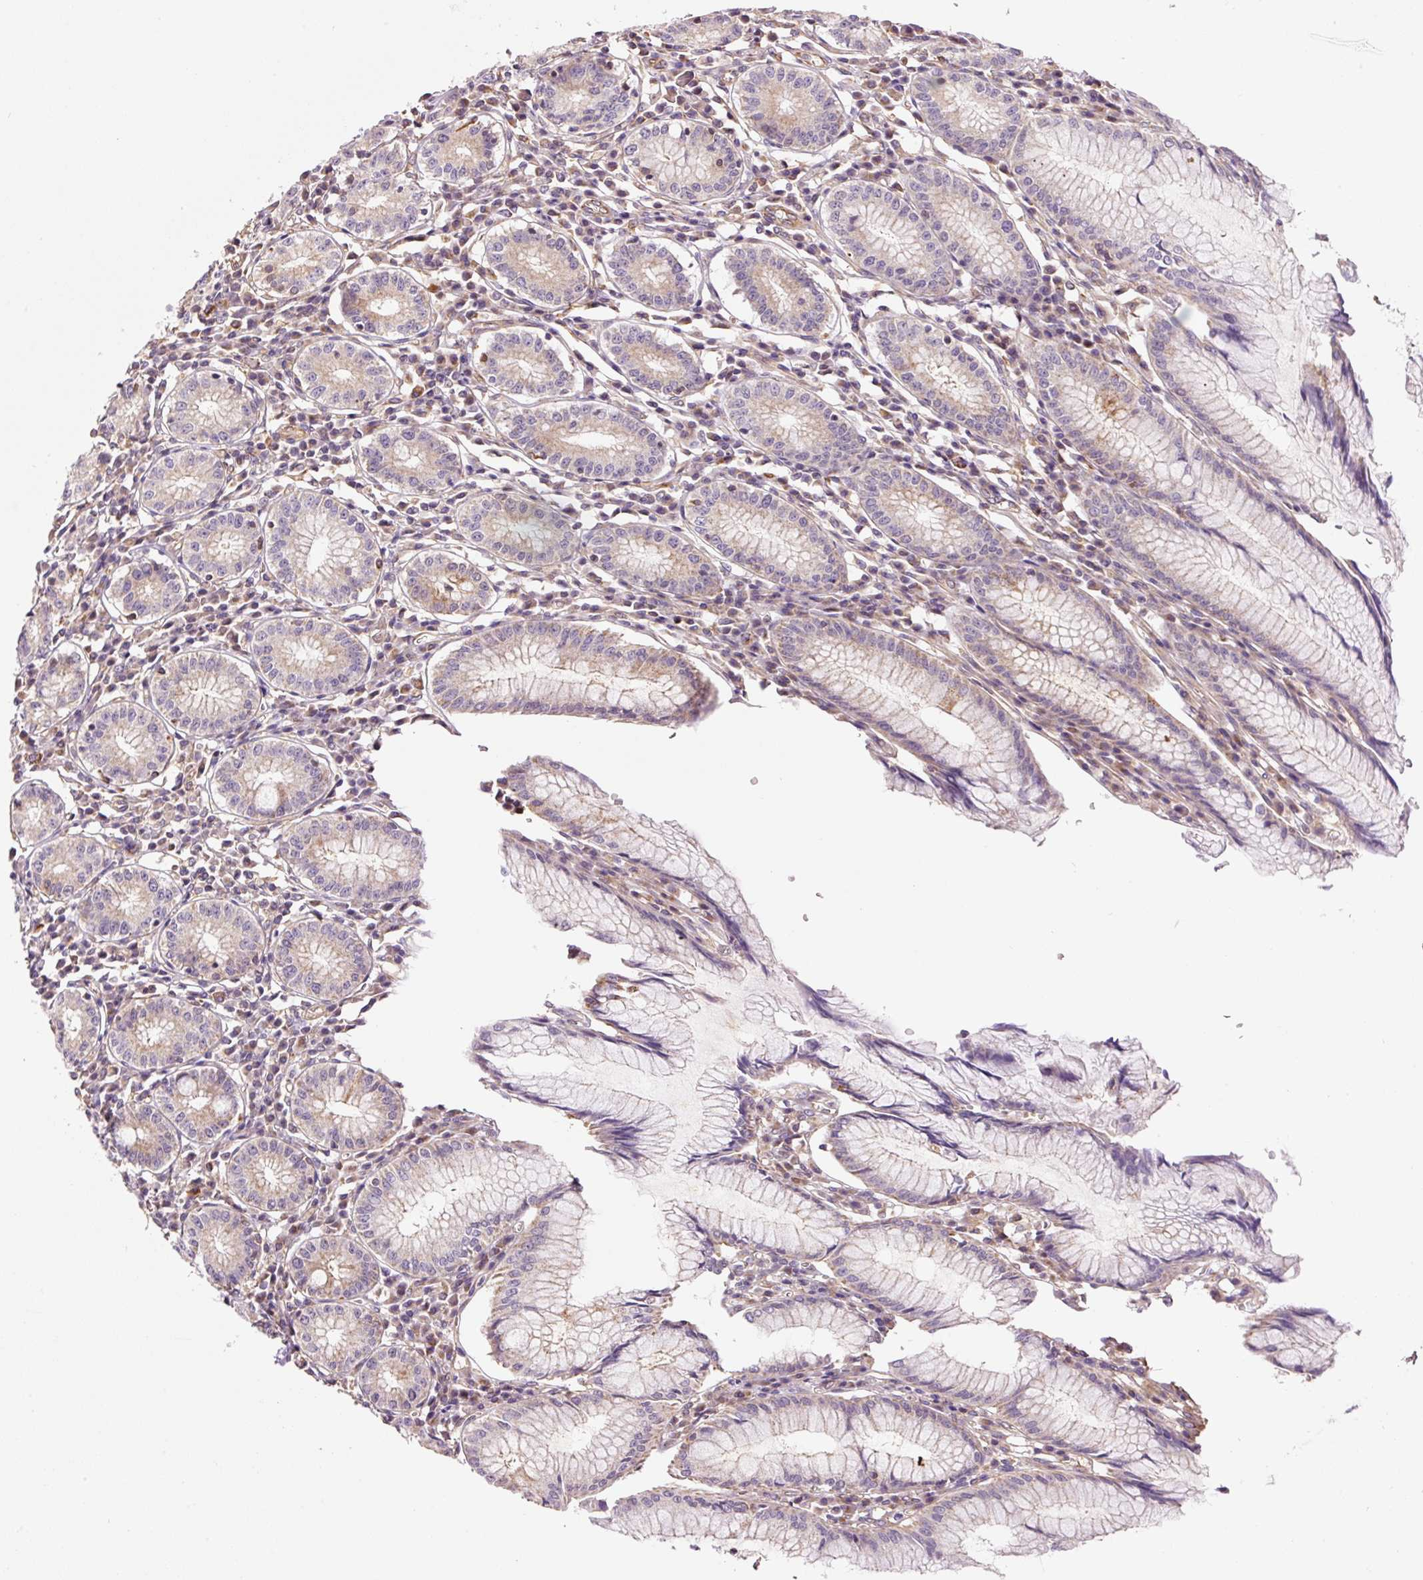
{"staining": {"intensity": "moderate", "quantity": "25%-75%", "location": "cytoplasmic/membranous"}, "tissue": "stomach", "cell_type": "Glandular cells", "image_type": "normal", "snomed": [{"axis": "morphology", "description": "Normal tissue, NOS"}, {"axis": "topography", "description": "Stomach"}], "caption": "Brown immunohistochemical staining in normal human stomach shows moderate cytoplasmic/membranous positivity in about 25%-75% of glandular cells.", "gene": "PCK2", "patient": {"sex": "male", "age": 55}}